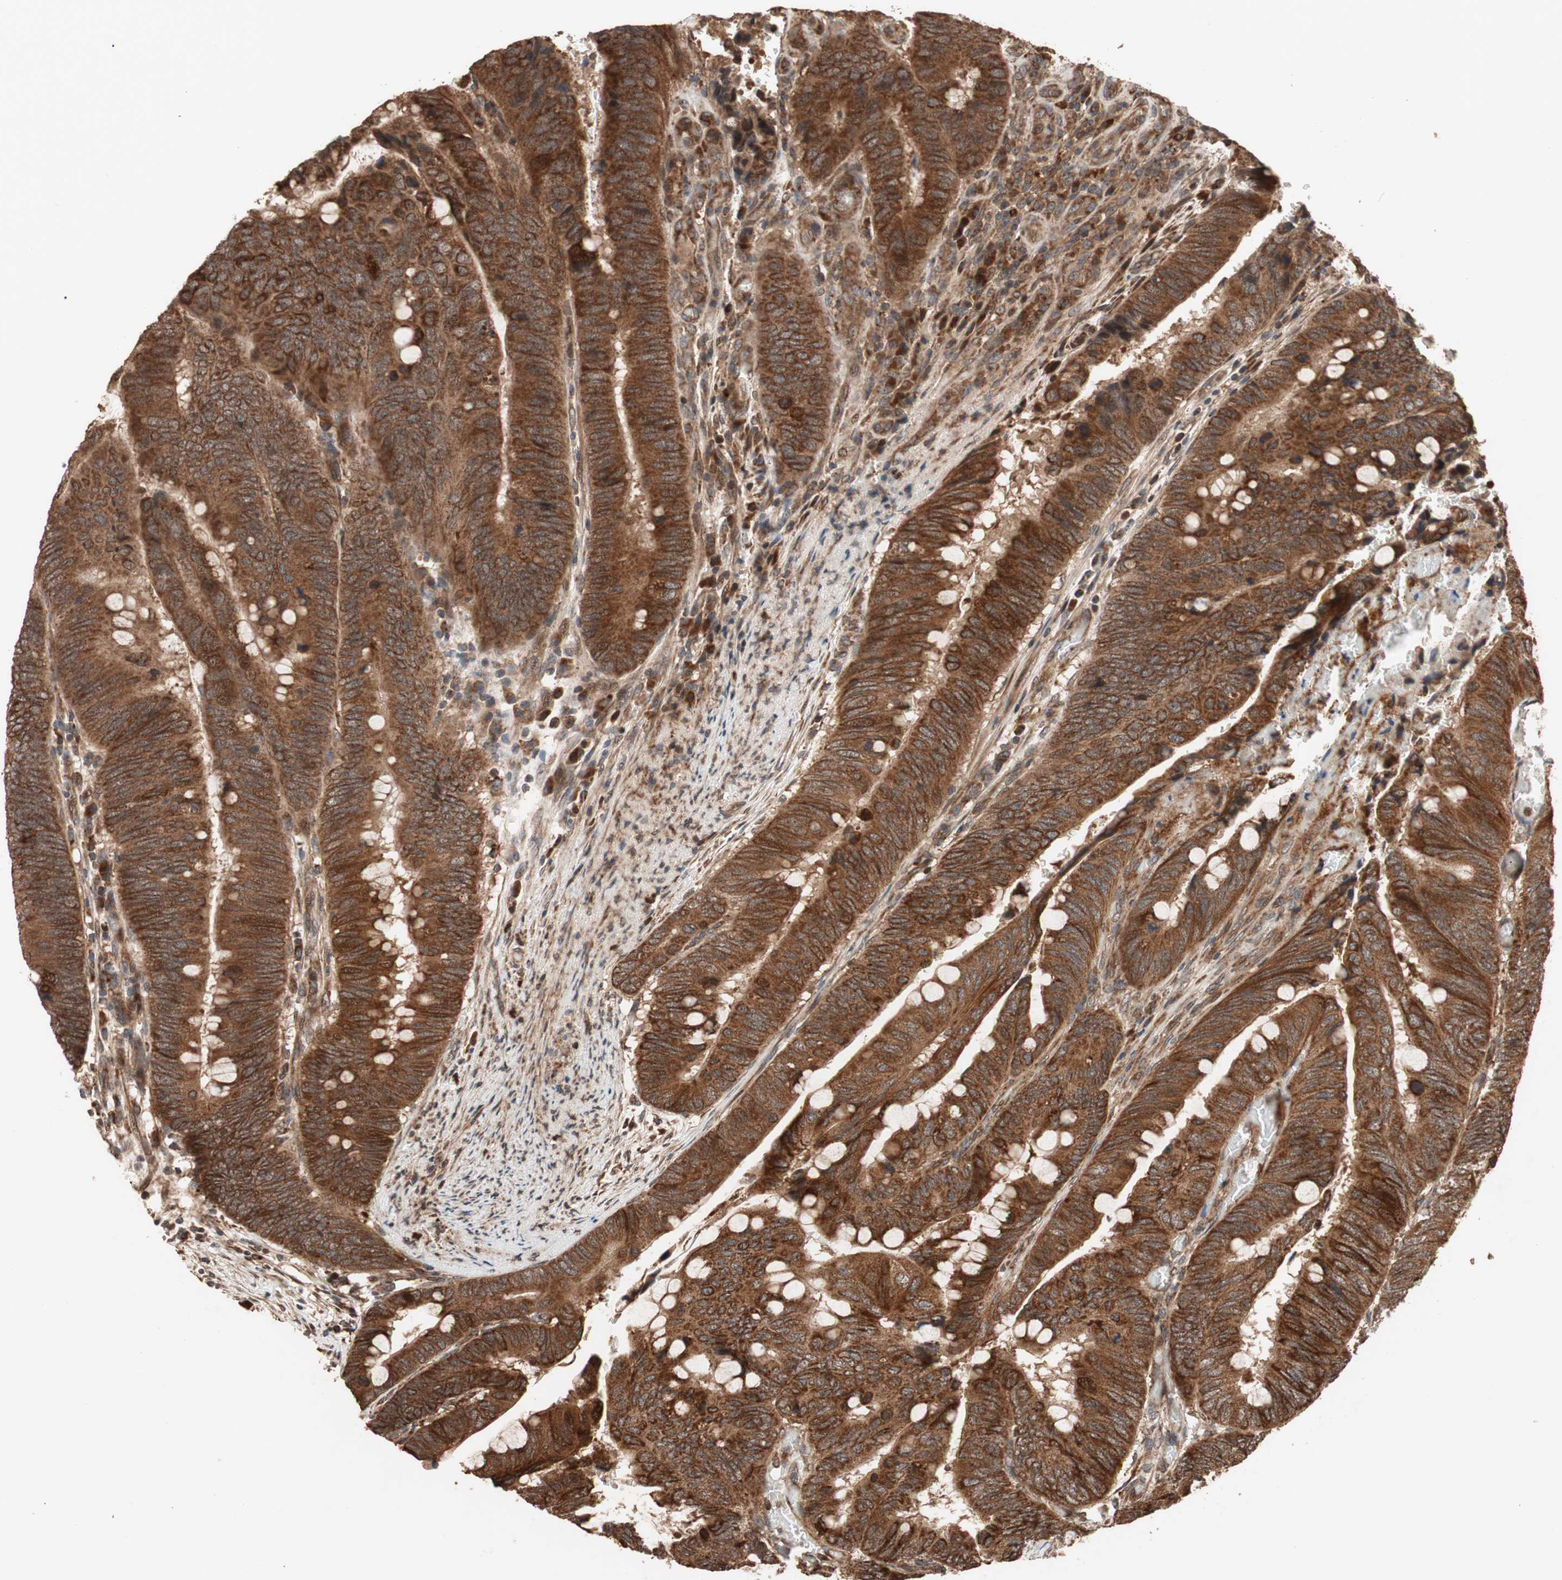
{"staining": {"intensity": "strong", "quantity": ">75%", "location": "cytoplasmic/membranous"}, "tissue": "colorectal cancer", "cell_type": "Tumor cells", "image_type": "cancer", "snomed": [{"axis": "morphology", "description": "Normal tissue, NOS"}, {"axis": "morphology", "description": "Adenocarcinoma, NOS"}, {"axis": "topography", "description": "Rectum"}, {"axis": "topography", "description": "Peripheral nerve tissue"}], "caption": "Protein staining of colorectal cancer (adenocarcinoma) tissue shows strong cytoplasmic/membranous expression in approximately >75% of tumor cells. (brown staining indicates protein expression, while blue staining denotes nuclei).", "gene": "RAB1A", "patient": {"sex": "male", "age": 92}}